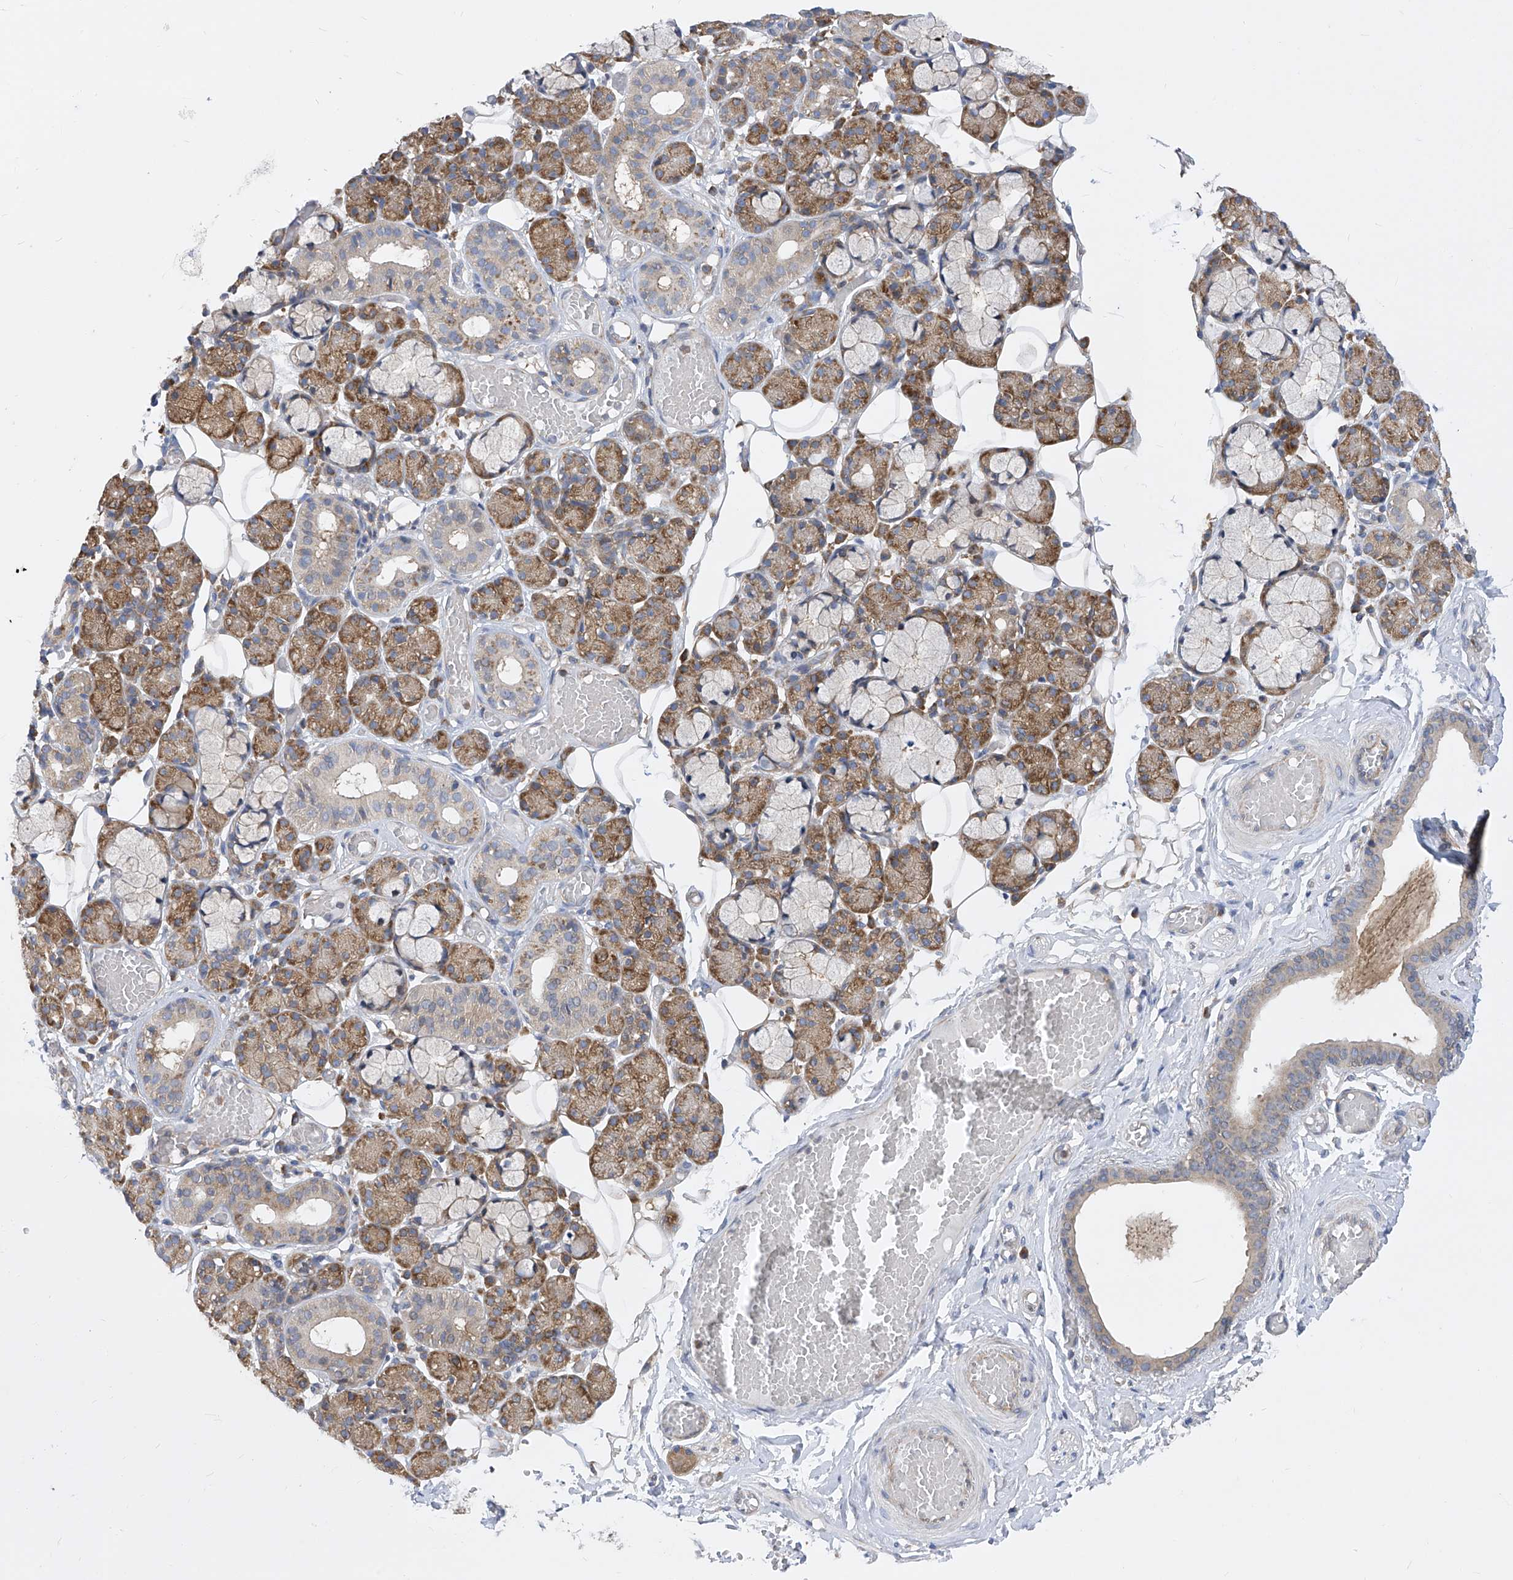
{"staining": {"intensity": "moderate", "quantity": "25%-75%", "location": "cytoplasmic/membranous"}, "tissue": "salivary gland", "cell_type": "Glandular cells", "image_type": "normal", "snomed": [{"axis": "morphology", "description": "Normal tissue, NOS"}, {"axis": "topography", "description": "Salivary gland"}], "caption": "DAB immunohistochemical staining of normal human salivary gland demonstrates moderate cytoplasmic/membranous protein expression in about 25%-75% of glandular cells.", "gene": "EIF3M", "patient": {"sex": "male", "age": 63}}